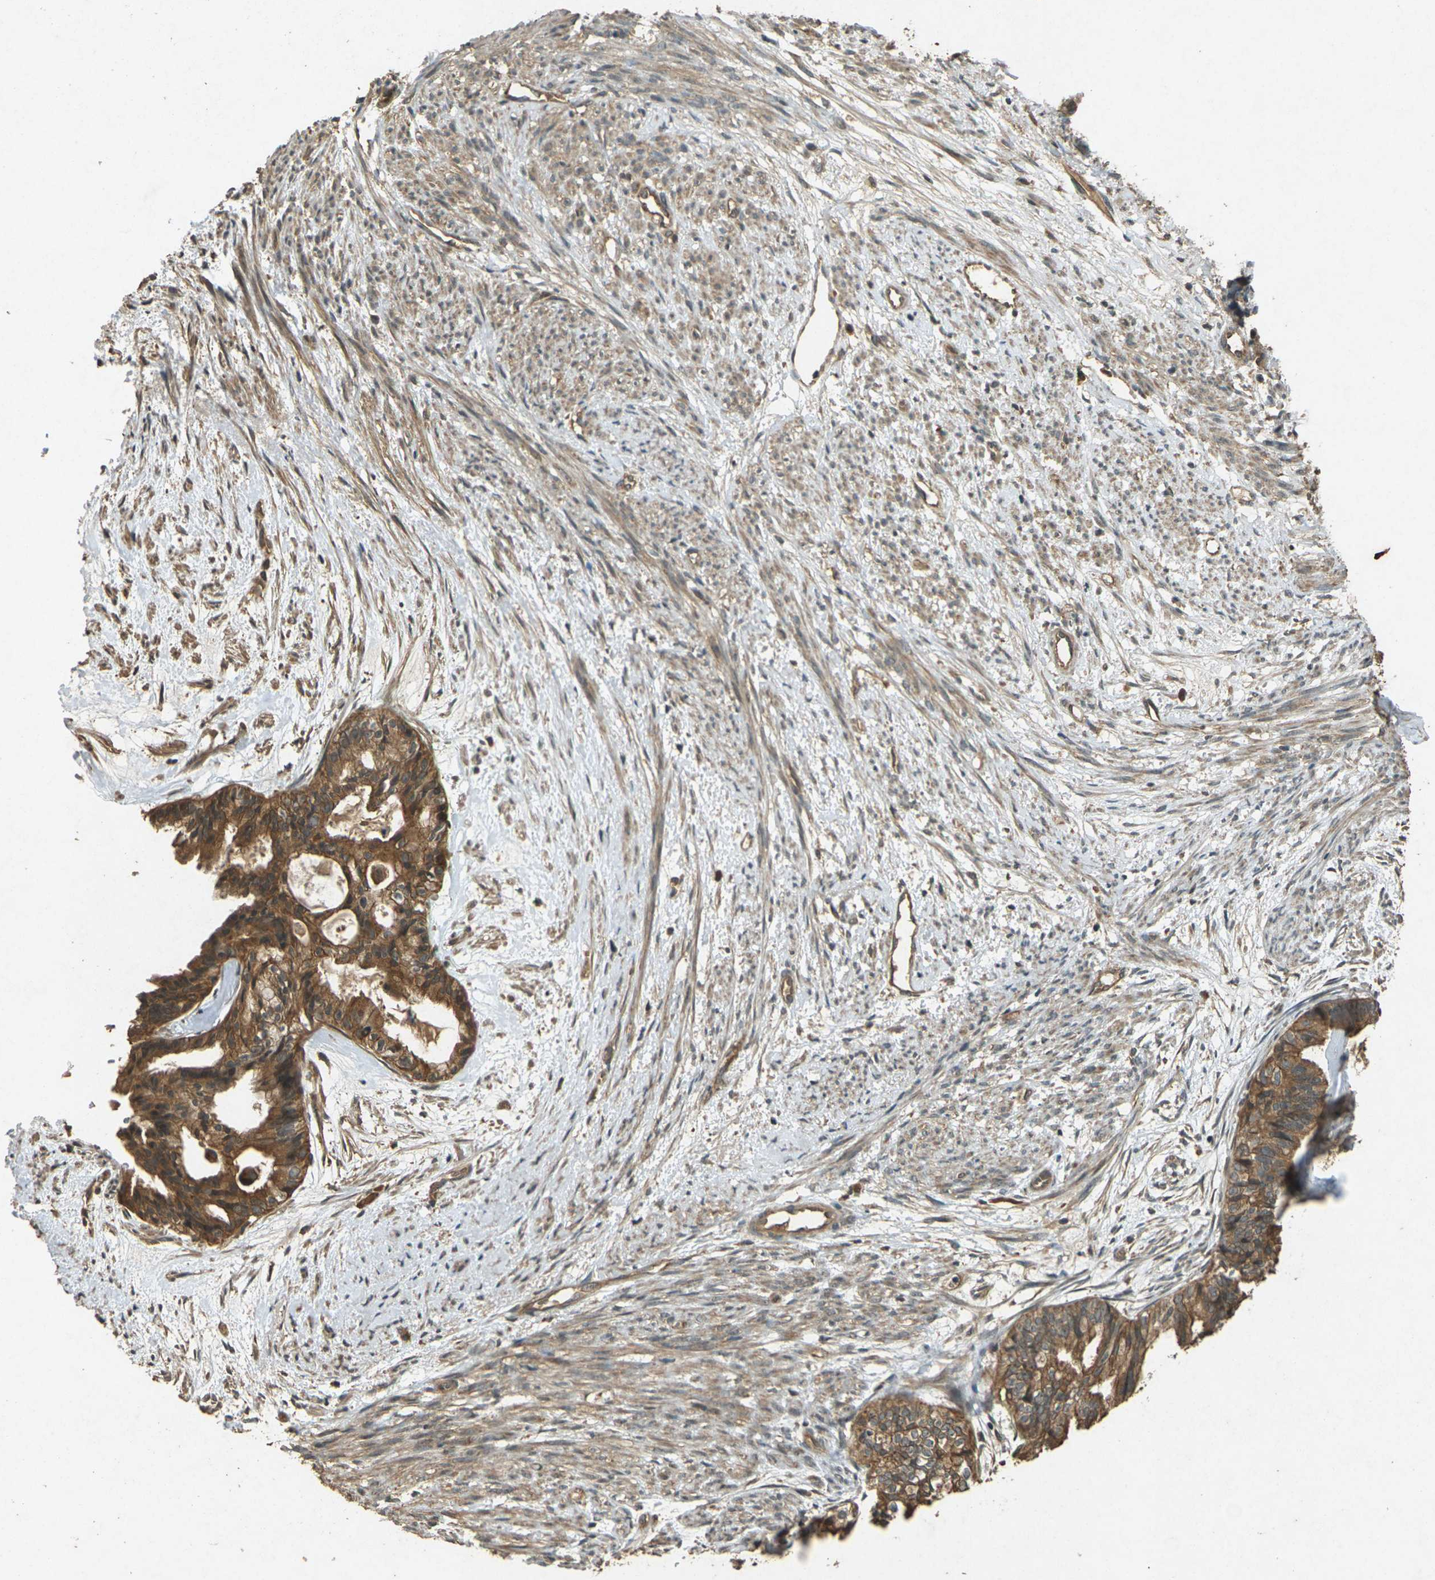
{"staining": {"intensity": "moderate", "quantity": ">75%", "location": "cytoplasmic/membranous"}, "tissue": "cervical cancer", "cell_type": "Tumor cells", "image_type": "cancer", "snomed": [{"axis": "morphology", "description": "Normal tissue, NOS"}, {"axis": "morphology", "description": "Adenocarcinoma, NOS"}, {"axis": "topography", "description": "Cervix"}, {"axis": "topography", "description": "Endometrium"}], "caption": "The immunohistochemical stain shows moderate cytoplasmic/membranous expression in tumor cells of cervical adenocarcinoma tissue. Using DAB (brown) and hematoxylin (blue) stains, captured at high magnification using brightfield microscopy.", "gene": "TAP1", "patient": {"sex": "female", "age": 86}}